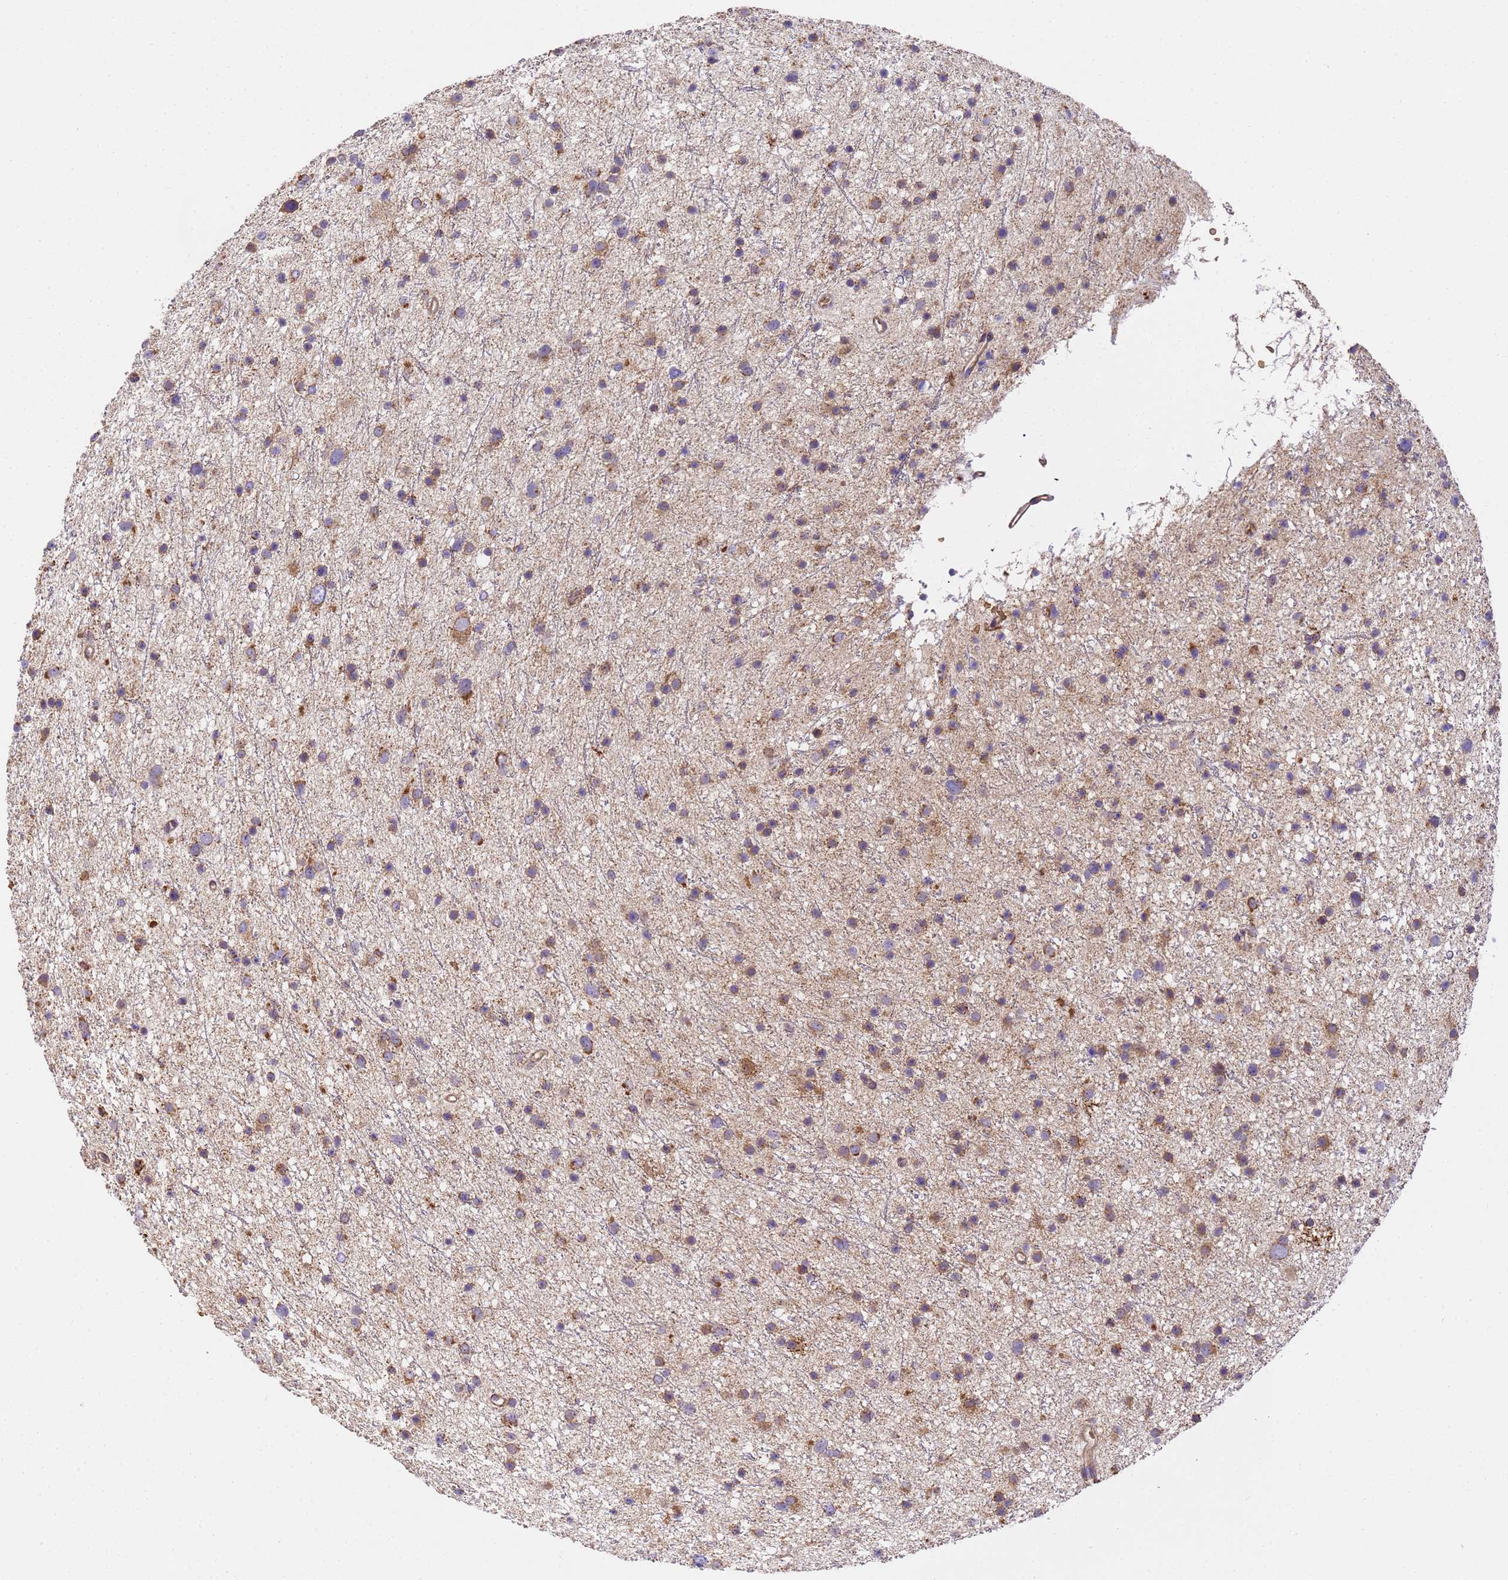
{"staining": {"intensity": "moderate", "quantity": "<25%", "location": "cytoplasmic/membranous"}, "tissue": "glioma", "cell_type": "Tumor cells", "image_type": "cancer", "snomed": [{"axis": "morphology", "description": "Glioma, malignant, Low grade"}, {"axis": "topography", "description": "Cerebral cortex"}], "caption": "Immunohistochemical staining of malignant glioma (low-grade) displays moderate cytoplasmic/membranous protein staining in approximately <25% of tumor cells.", "gene": "LRRIQ1", "patient": {"sex": "female", "age": 39}}